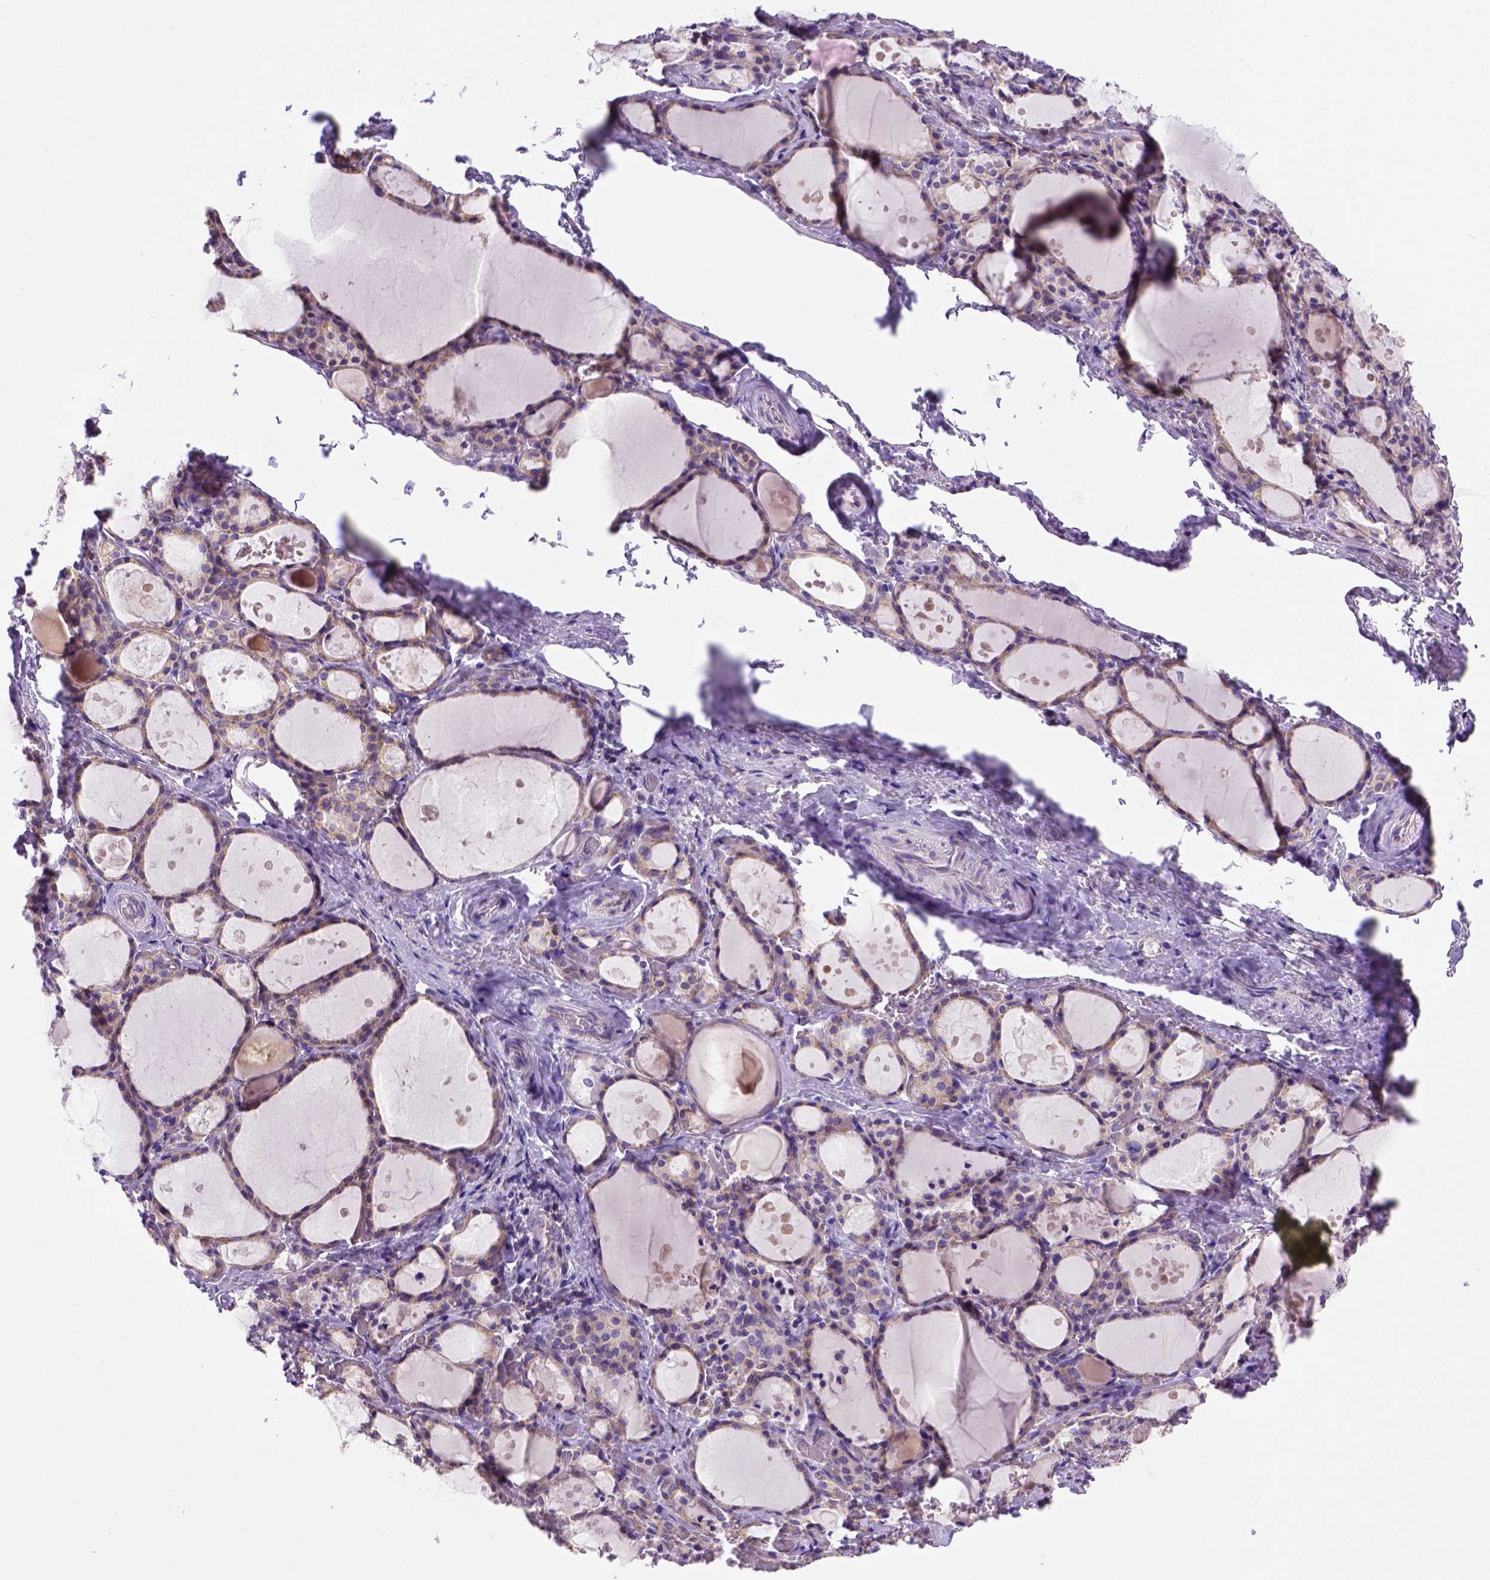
{"staining": {"intensity": "moderate", "quantity": ">75%", "location": "cytoplasmic/membranous"}, "tissue": "thyroid gland", "cell_type": "Glandular cells", "image_type": "normal", "snomed": [{"axis": "morphology", "description": "Normal tissue, NOS"}, {"axis": "topography", "description": "Thyroid gland"}], "caption": "A medium amount of moderate cytoplasmic/membranous expression is present in about >75% of glandular cells in normal thyroid gland. (DAB (3,3'-diaminobenzidine) IHC, brown staining for protein, blue staining for nuclei).", "gene": "FOXI1", "patient": {"sex": "male", "age": 68}}